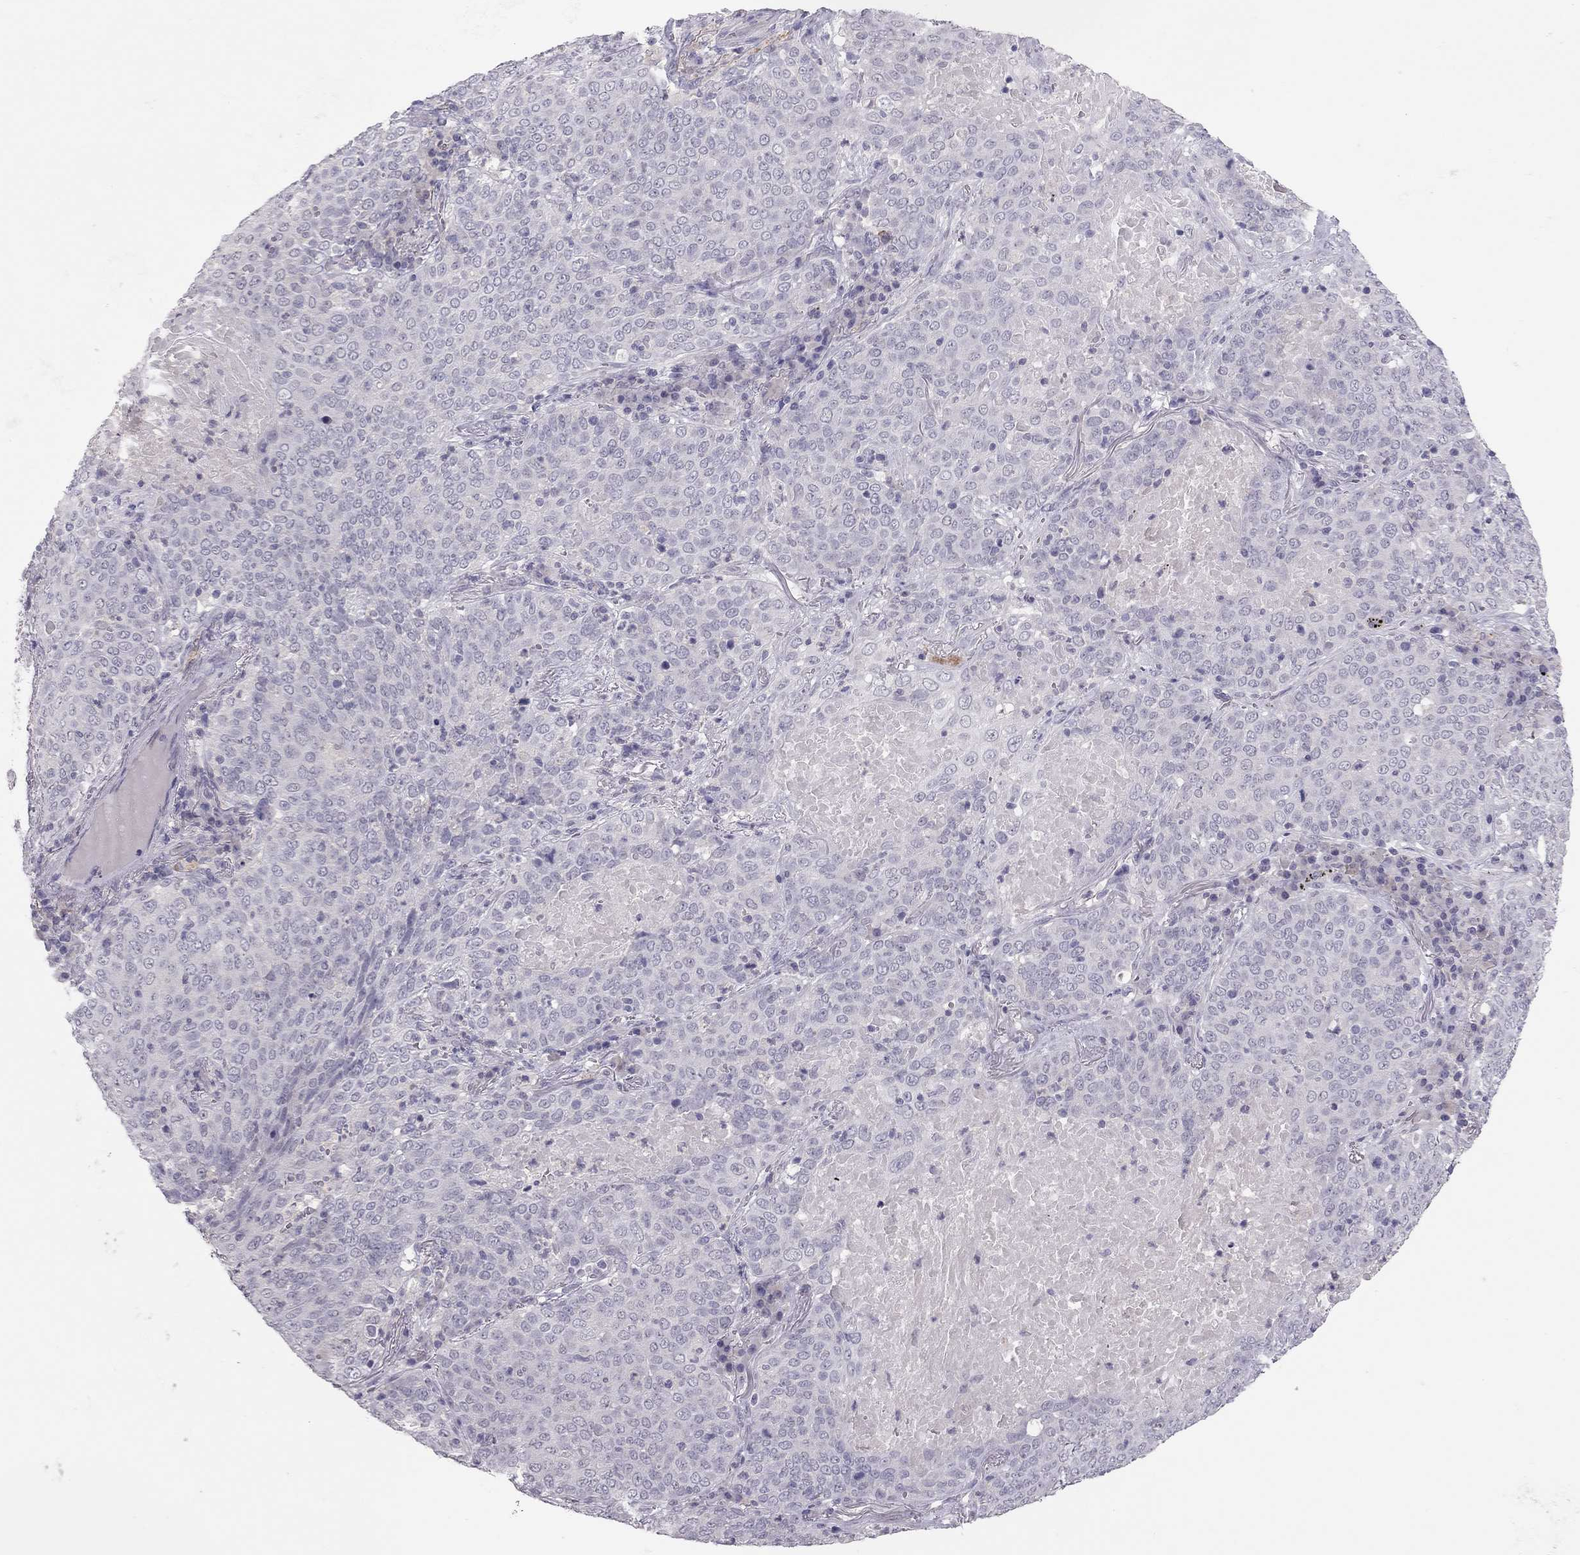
{"staining": {"intensity": "negative", "quantity": "none", "location": "none"}, "tissue": "lung cancer", "cell_type": "Tumor cells", "image_type": "cancer", "snomed": [{"axis": "morphology", "description": "Squamous cell carcinoma, NOS"}, {"axis": "topography", "description": "Lung"}], "caption": "Tumor cells show no significant expression in squamous cell carcinoma (lung). Brightfield microscopy of immunohistochemistry (IHC) stained with DAB (3,3'-diaminobenzidine) (brown) and hematoxylin (blue), captured at high magnification.", "gene": "ADORA2A", "patient": {"sex": "male", "age": 82}}